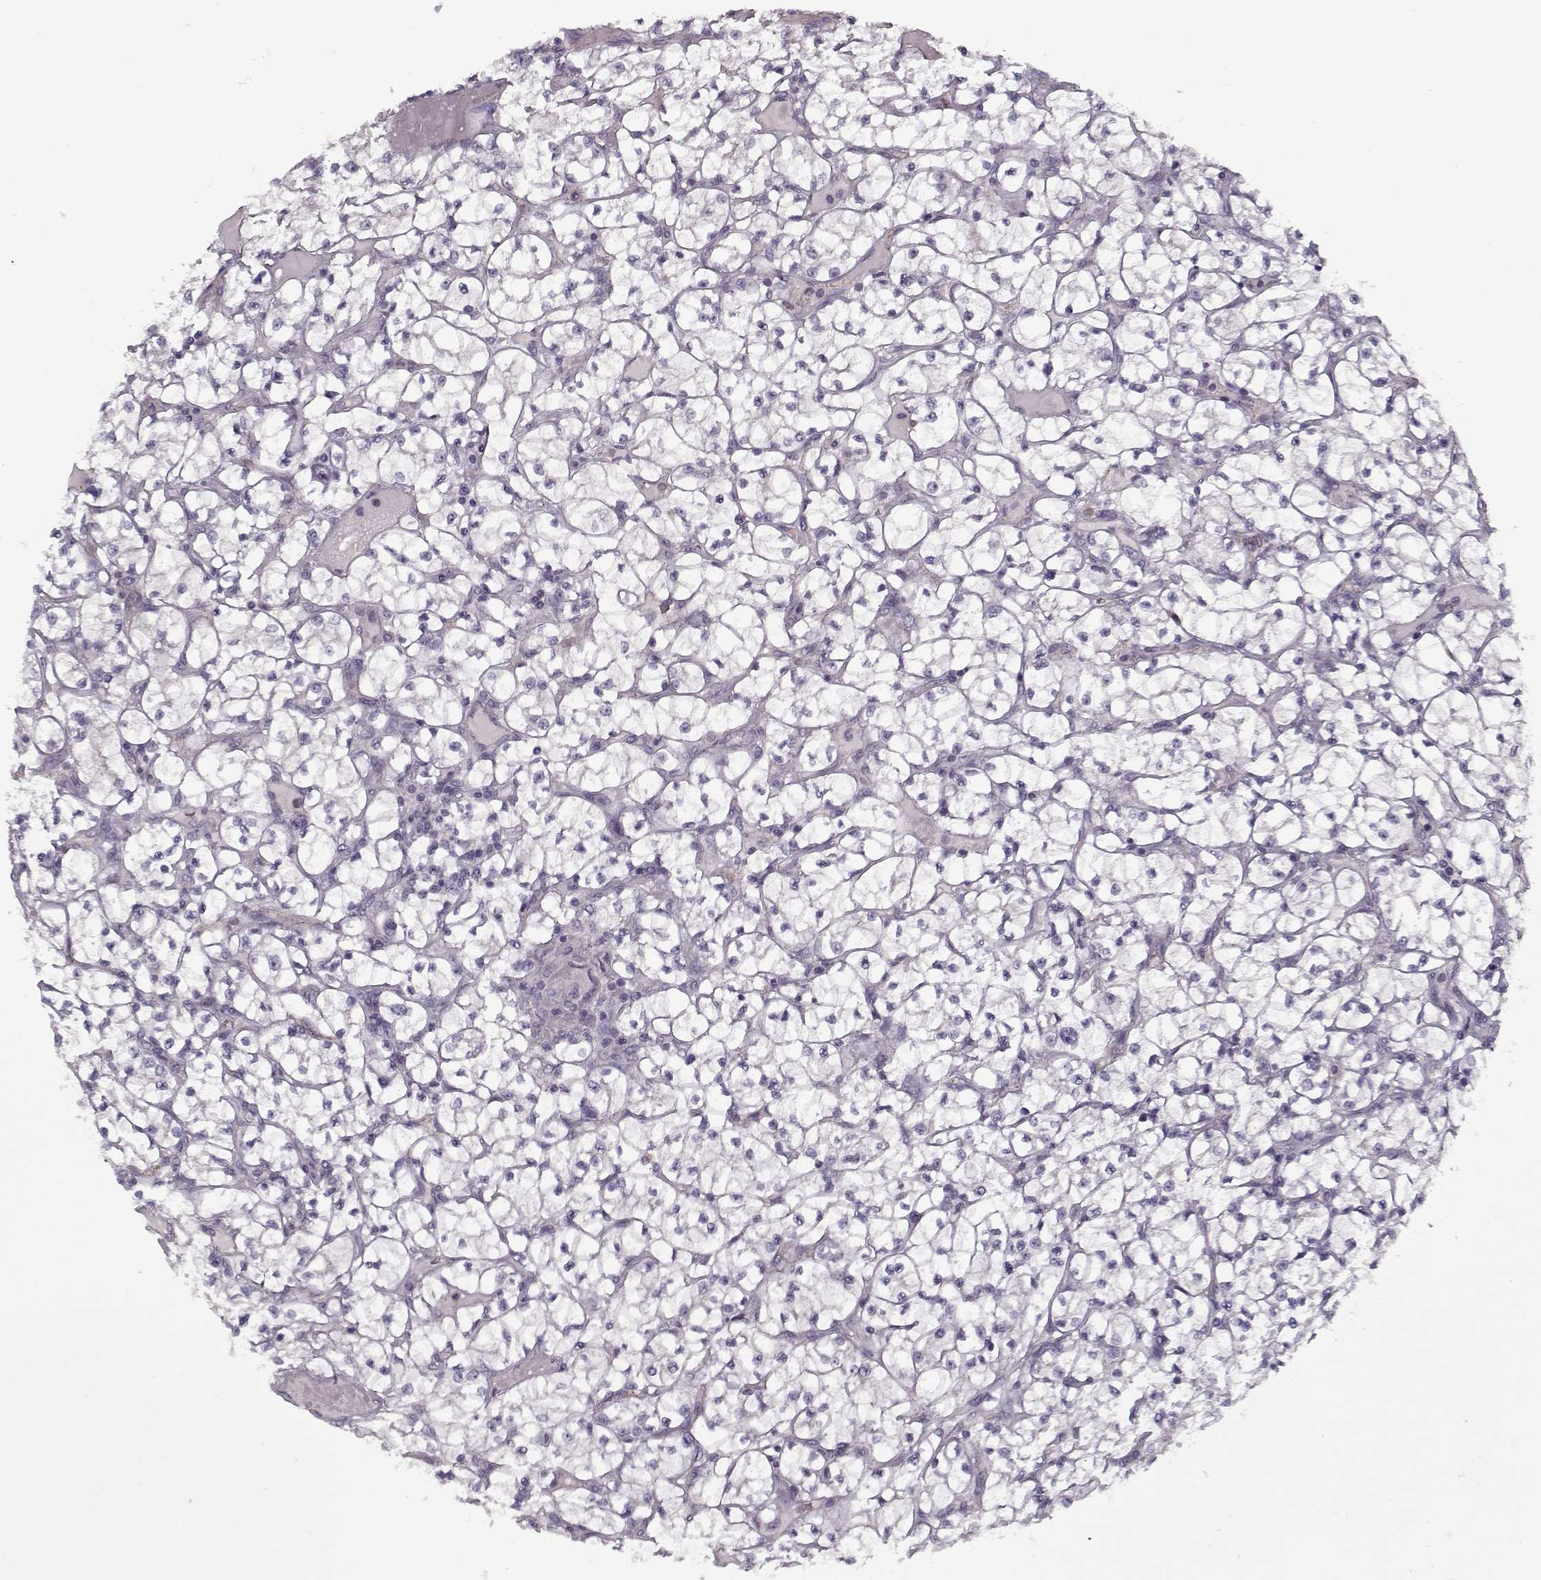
{"staining": {"intensity": "negative", "quantity": "none", "location": "none"}, "tissue": "renal cancer", "cell_type": "Tumor cells", "image_type": "cancer", "snomed": [{"axis": "morphology", "description": "Adenocarcinoma, NOS"}, {"axis": "topography", "description": "Kidney"}], "caption": "An image of renal cancer stained for a protein shows no brown staining in tumor cells. The staining is performed using DAB (3,3'-diaminobenzidine) brown chromogen with nuclei counter-stained in using hematoxylin.", "gene": "UNC13D", "patient": {"sex": "female", "age": 64}}